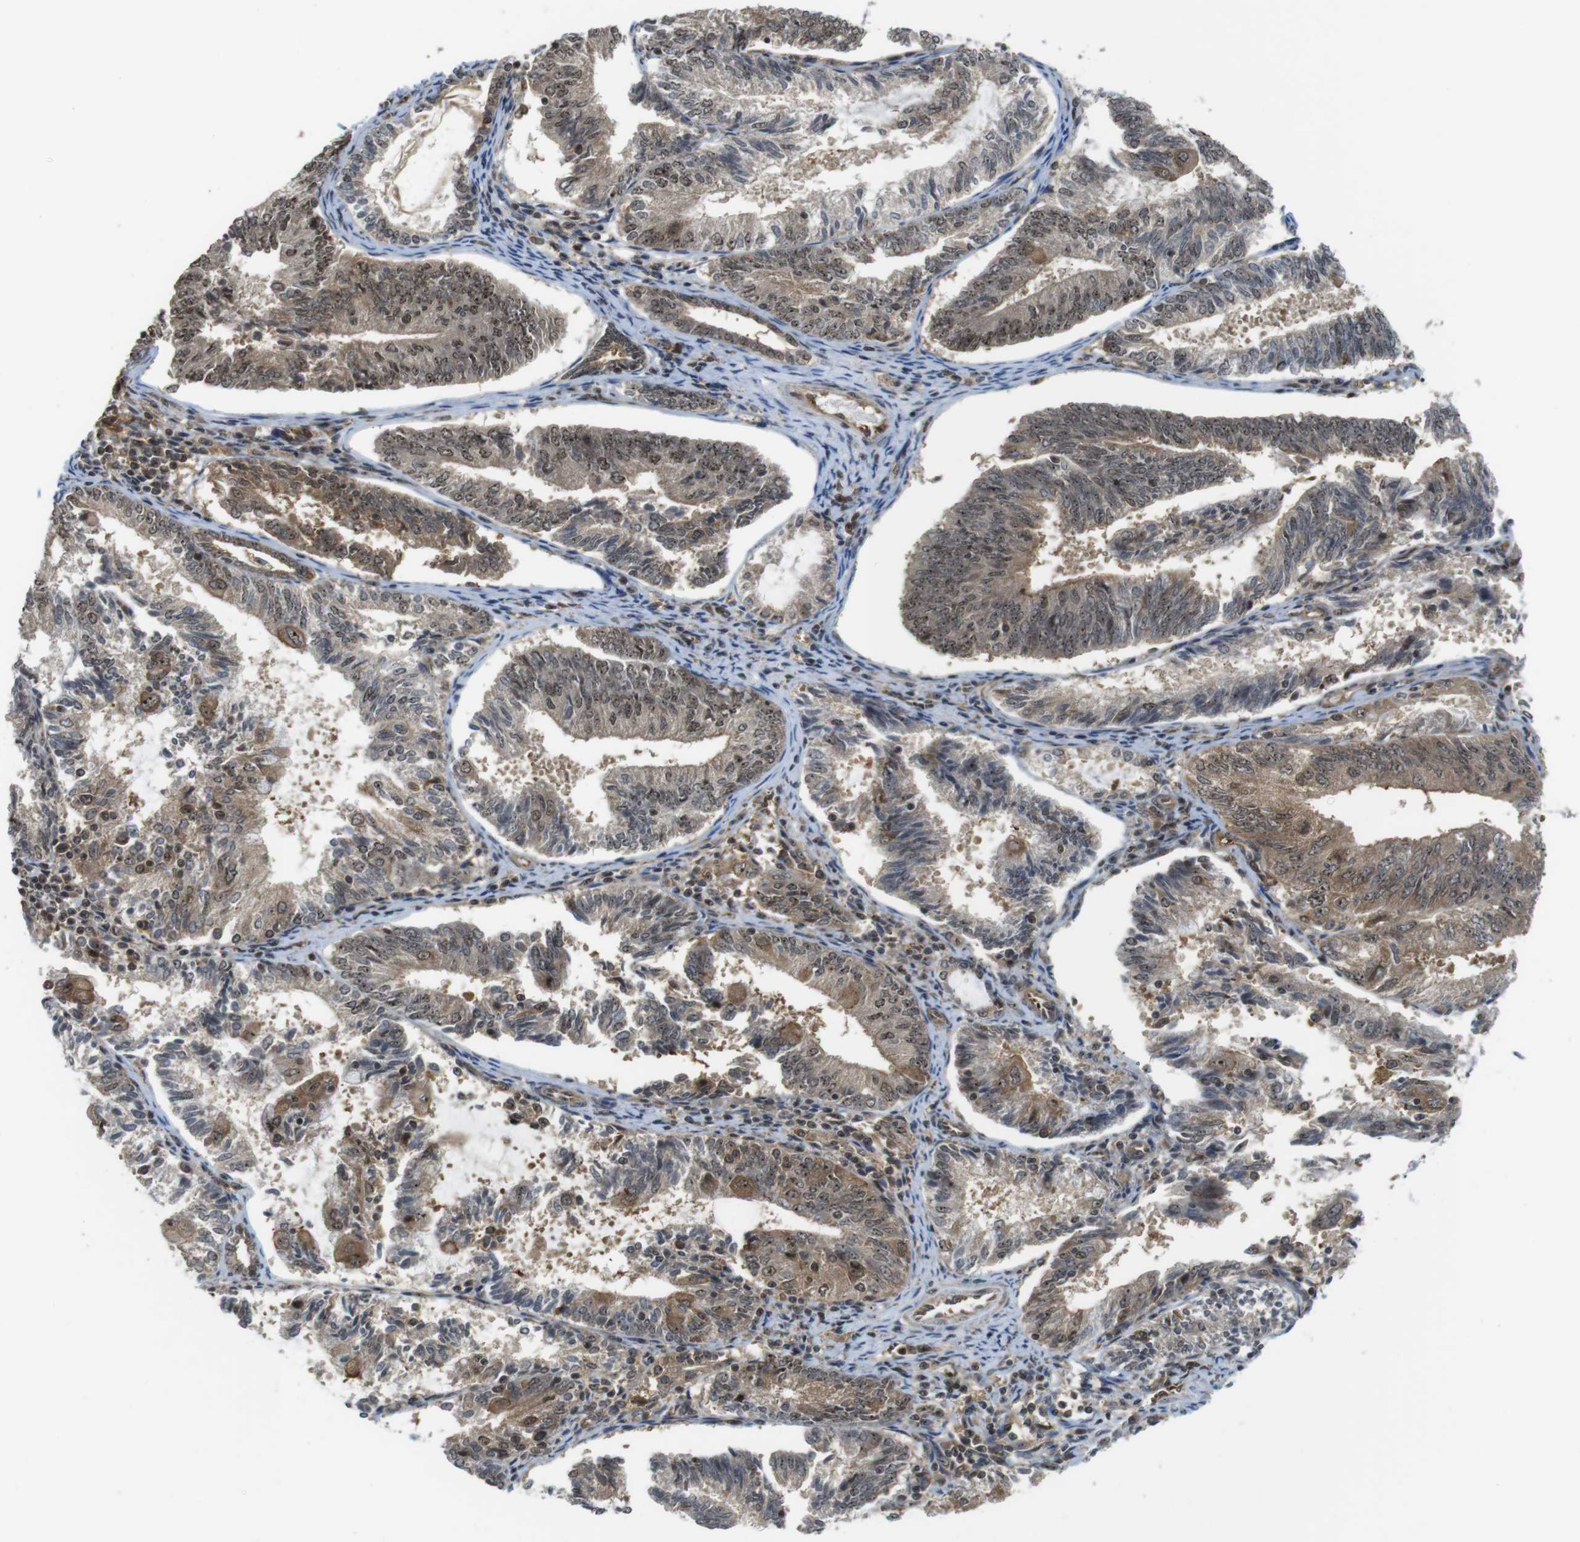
{"staining": {"intensity": "moderate", "quantity": ">75%", "location": "cytoplasmic/membranous,nuclear"}, "tissue": "endometrial cancer", "cell_type": "Tumor cells", "image_type": "cancer", "snomed": [{"axis": "morphology", "description": "Adenocarcinoma, NOS"}, {"axis": "topography", "description": "Endometrium"}], "caption": "The micrograph displays immunohistochemical staining of endometrial cancer (adenocarcinoma). There is moderate cytoplasmic/membranous and nuclear positivity is present in about >75% of tumor cells. The protein of interest is stained brown, and the nuclei are stained in blue (DAB IHC with brightfield microscopy, high magnification).", "gene": "CC2D1A", "patient": {"sex": "female", "age": 81}}